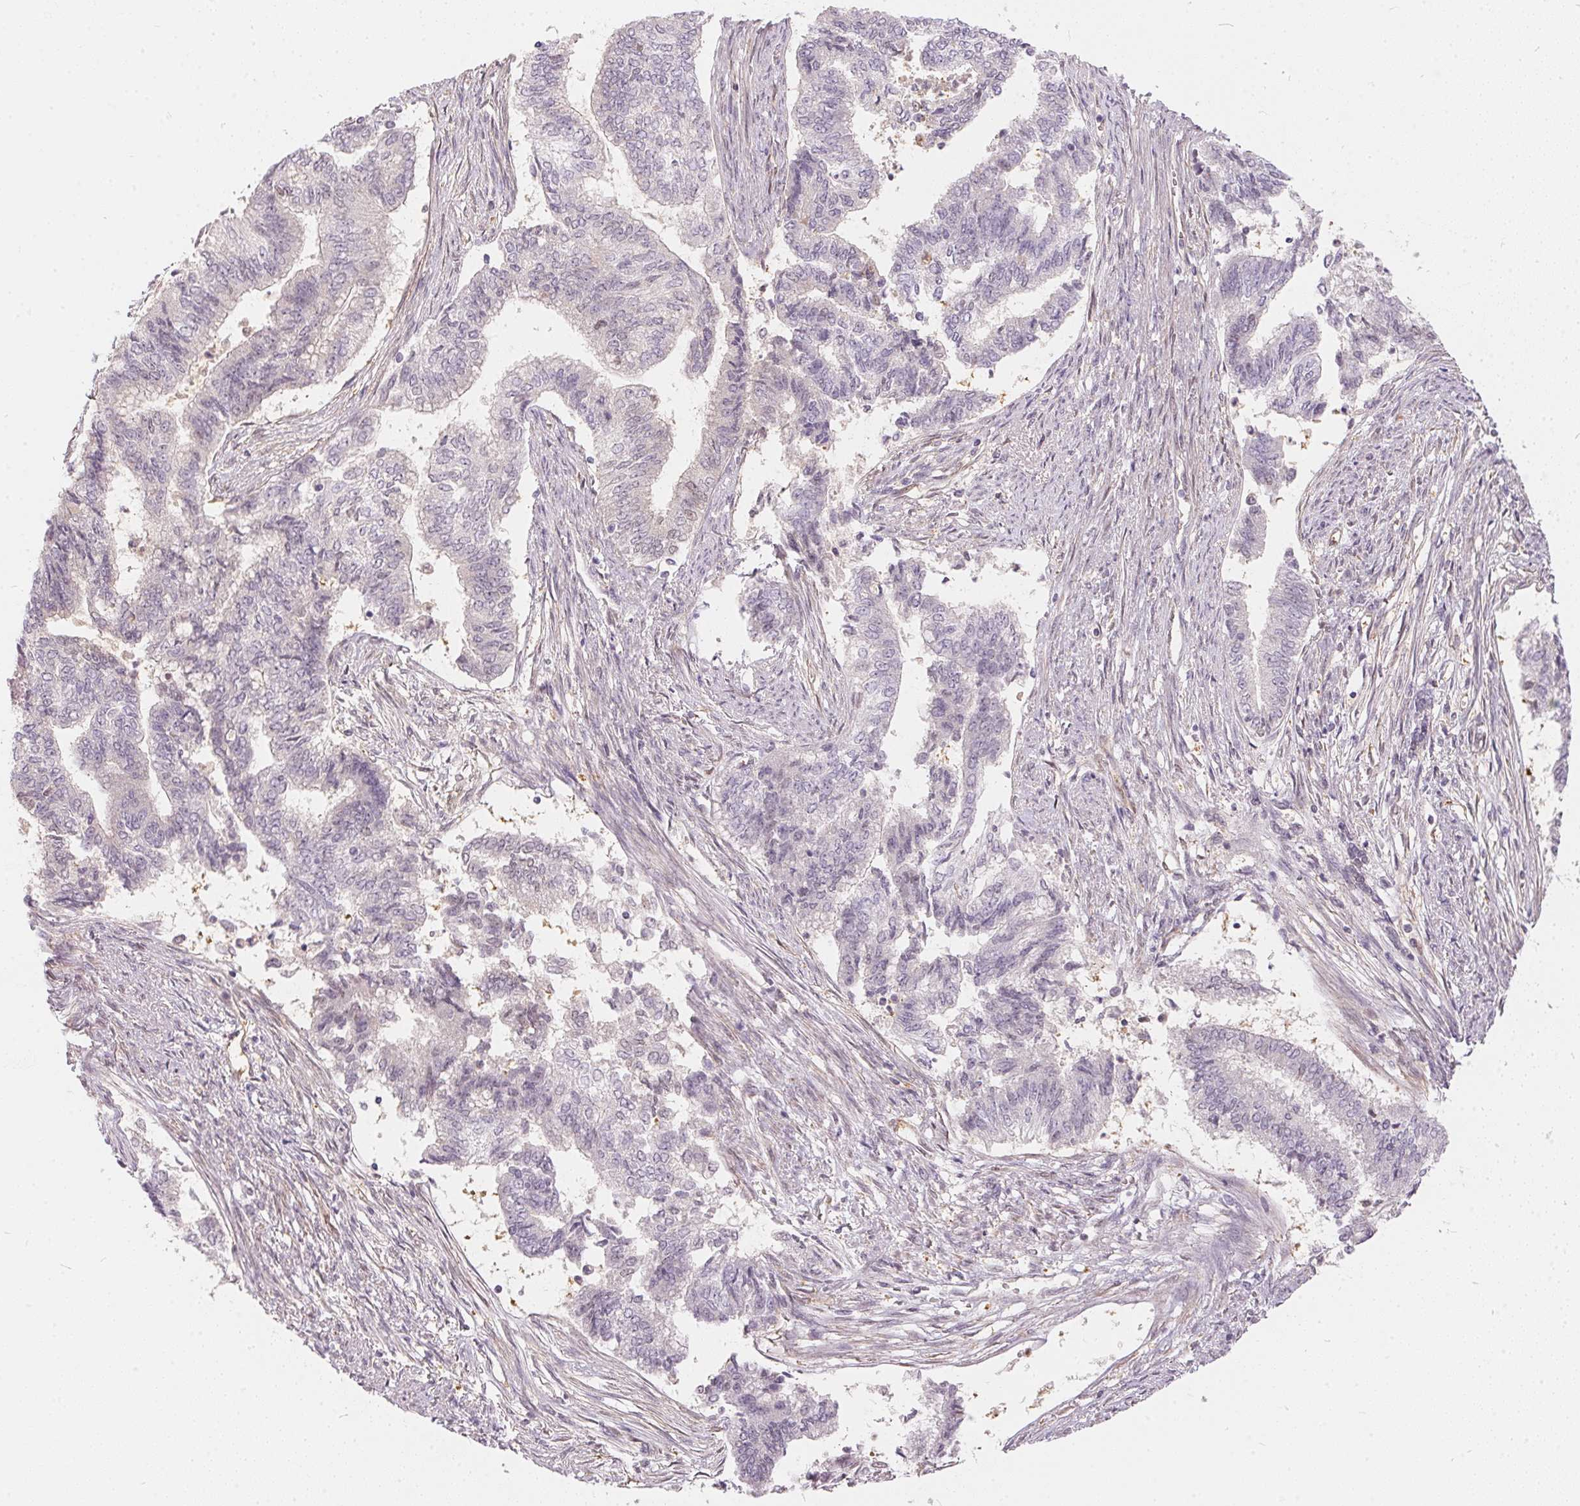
{"staining": {"intensity": "negative", "quantity": "none", "location": "none"}, "tissue": "endometrial cancer", "cell_type": "Tumor cells", "image_type": "cancer", "snomed": [{"axis": "morphology", "description": "Adenocarcinoma, NOS"}, {"axis": "topography", "description": "Endometrium"}], "caption": "Immunohistochemistry micrograph of neoplastic tissue: adenocarcinoma (endometrial) stained with DAB (3,3'-diaminobenzidine) exhibits no significant protein positivity in tumor cells.", "gene": "BLMH", "patient": {"sex": "female", "age": 65}}